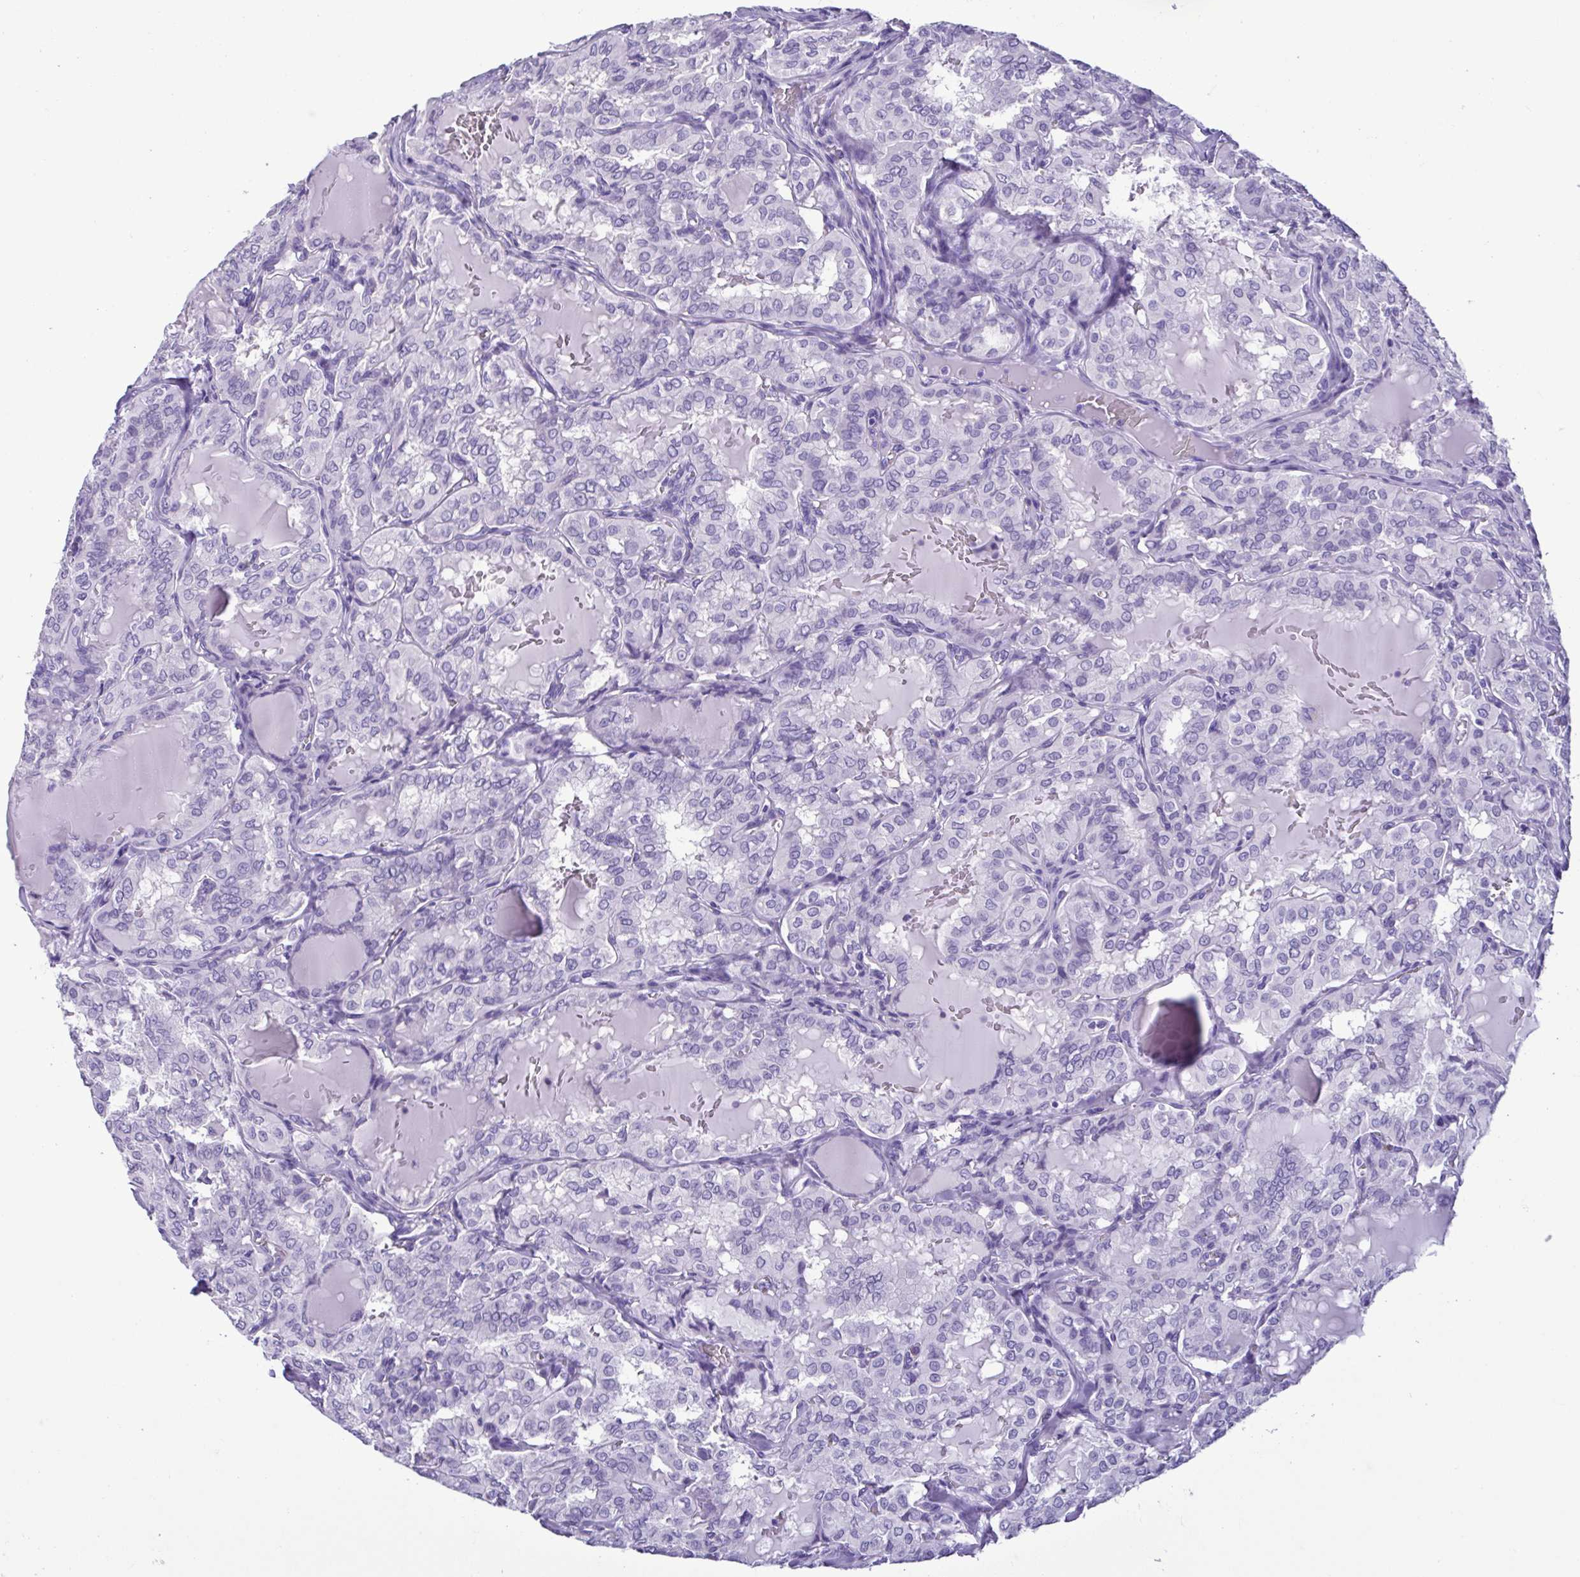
{"staining": {"intensity": "negative", "quantity": "none", "location": "none"}, "tissue": "thyroid cancer", "cell_type": "Tumor cells", "image_type": "cancer", "snomed": [{"axis": "morphology", "description": "Papillary adenocarcinoma, NOS"}, {"axis": "topography", "description": "Thyroid gland"}], "caption": "High power microscopy image of an immunohistochemistry (IHC) micrograph of papillary adenocarcinoma (thyroid), revealing no significant staining in tumor cells.", "gene": "CBY2", "patient": {"sex": "male", "age": 20}}